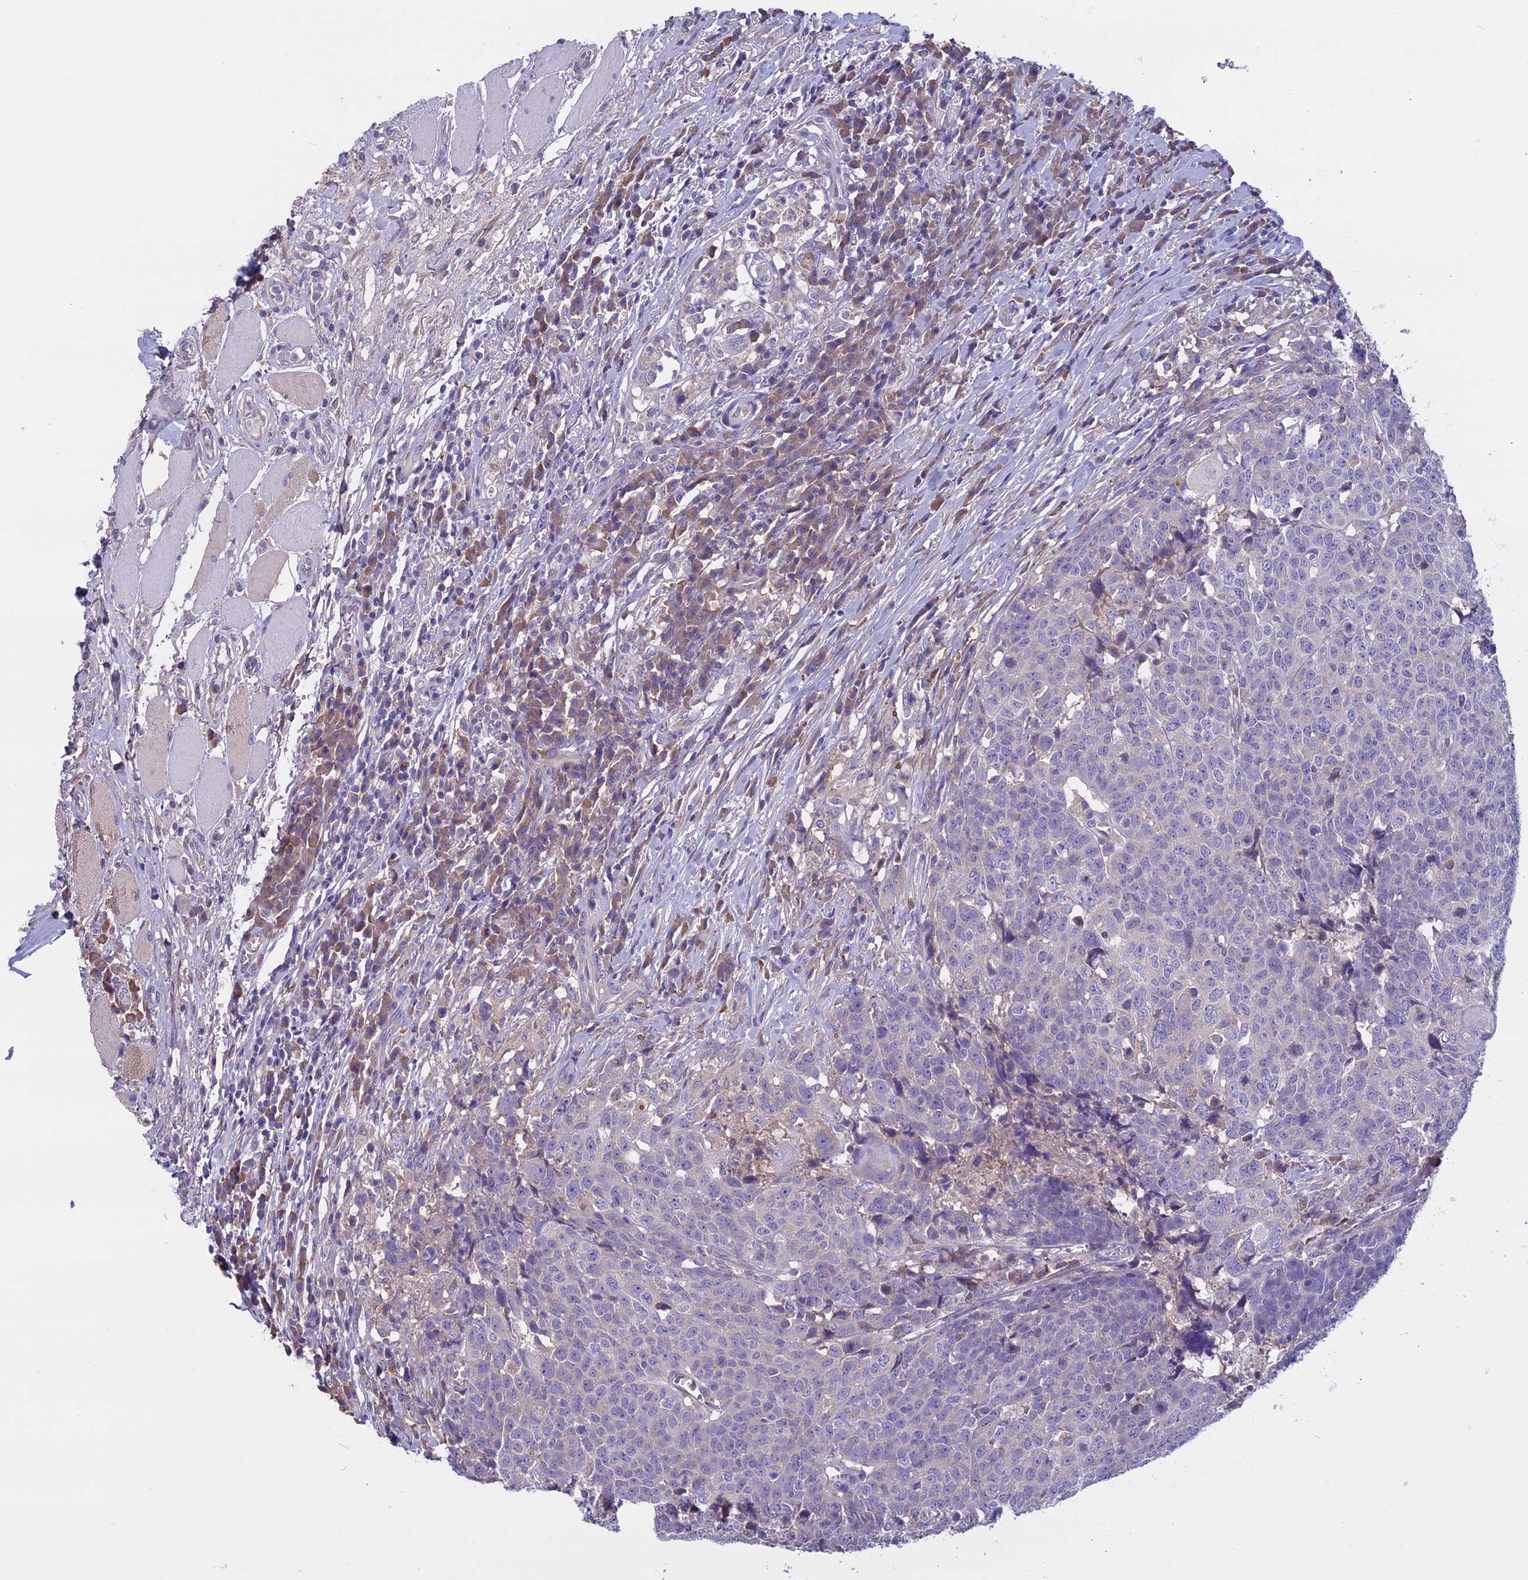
{"staining": {"intensity": "negative", "quantity": "none", "location": "none"}, "tissue": "head and neck cancer", "cell_type": "Tumor cells", "image_type": "cancer", "snomed": [{"axis": "morphology", "description": "Squamous cell carcinoma, NOS"}, {"axis": "topography", "description": "Head-Neck"}], "caption": "An image of human squamous cell carcinoma (head and neck) is negative for staining in tumor cells.", "gene": "DCTN5", "patient": {"sex": "male", "age": 66}}